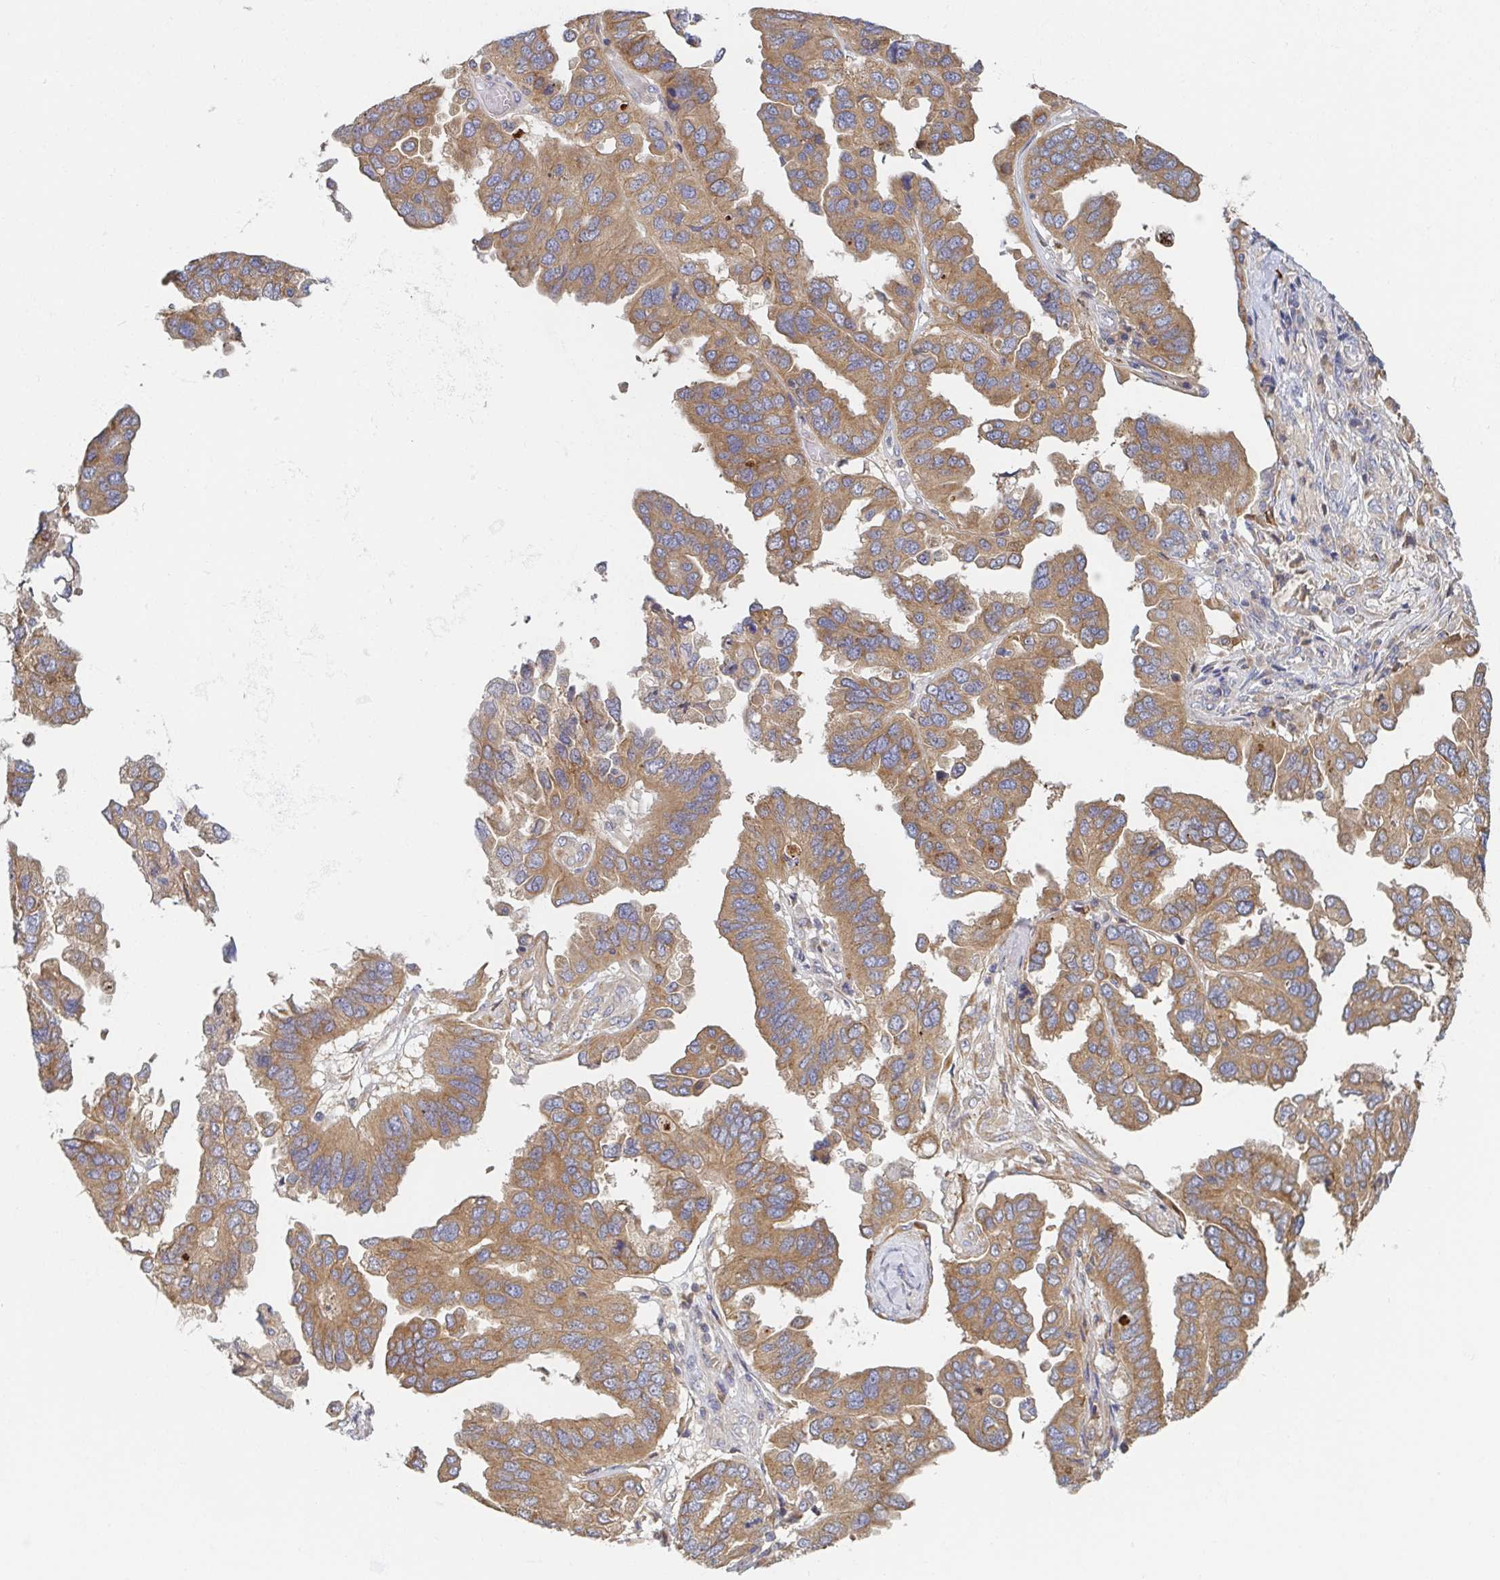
{"staining": {"intensity": "moderate", "quantity": ">75%", "location": "cytoplasmic/membranous"}, "tissue": "ovarian cancer", "cell_type": "Tumor cells", "image_type": "cancer", "snomed": [{"axis": "morphology", "description": "Cystadenocarcinoma, serous, NOS"}, {"axis": "topography", "description": "Ovary"}], "caption": "Ovarian cancer stained with a protein marker exhibits moderate staining in tumor cells.", "gene": "TUFT1", "patient": {"sex": "female", "age": 79}}